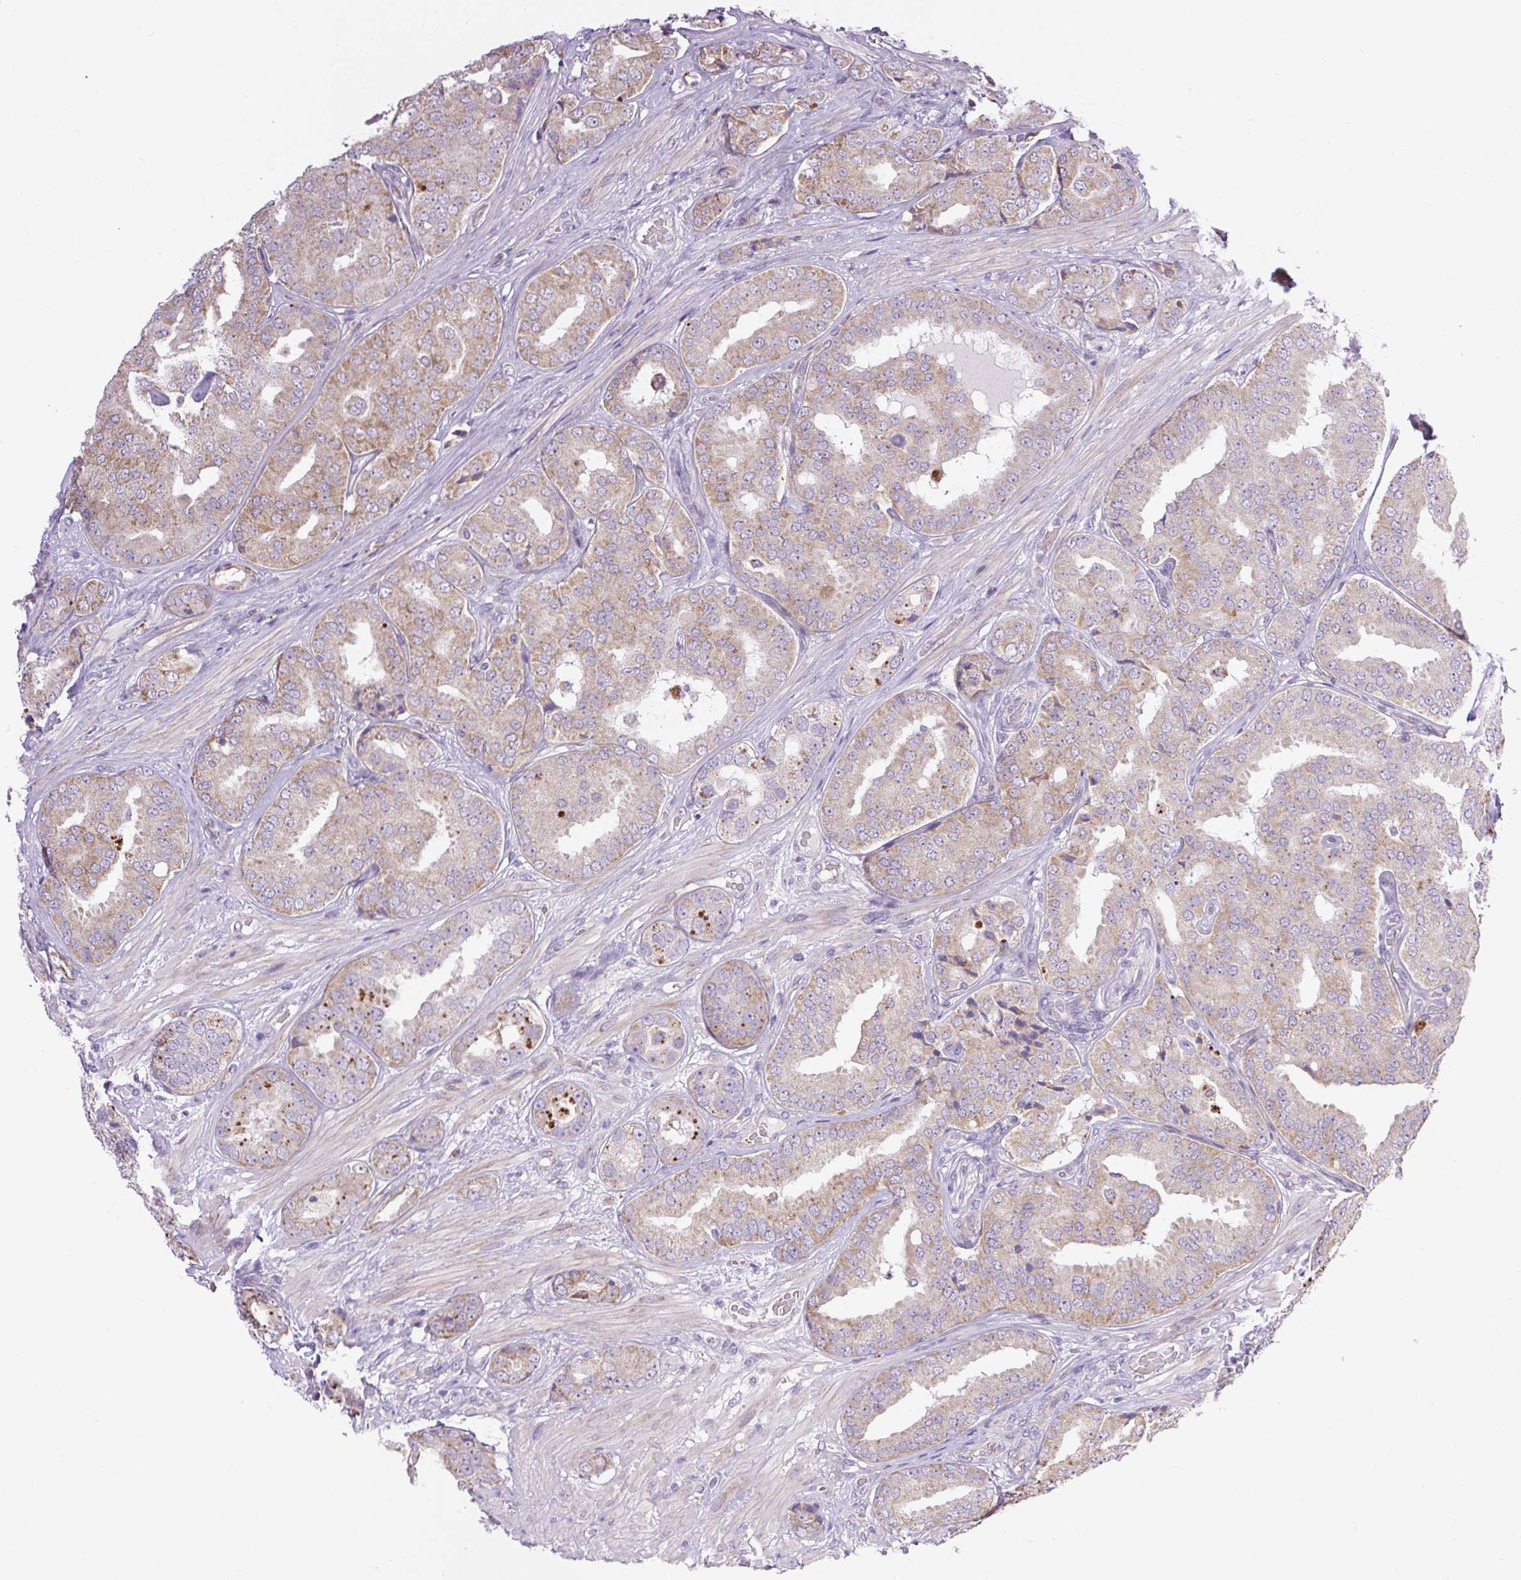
{"staining": {"intensity": "weak", "quantity": "25%-75%", "location": "cytoplasmic/membranous"}, "tissue": "prostate cancer", "cell_type": "Tumor cells", "image_type": "cancer", "snomed": [{"axis": "morphology", "description": "Adenocarcinoma, High grade"}, {"axis": "topography", "description": "Prostate"}], "caption": "Prostate cancer stained with IHC displays weak cytoplasmic/membranous positivity in approximately 25%-75% of tumor cells.", "gene": "RNASE10", "patient": {"sex": "male", "age": 63}}